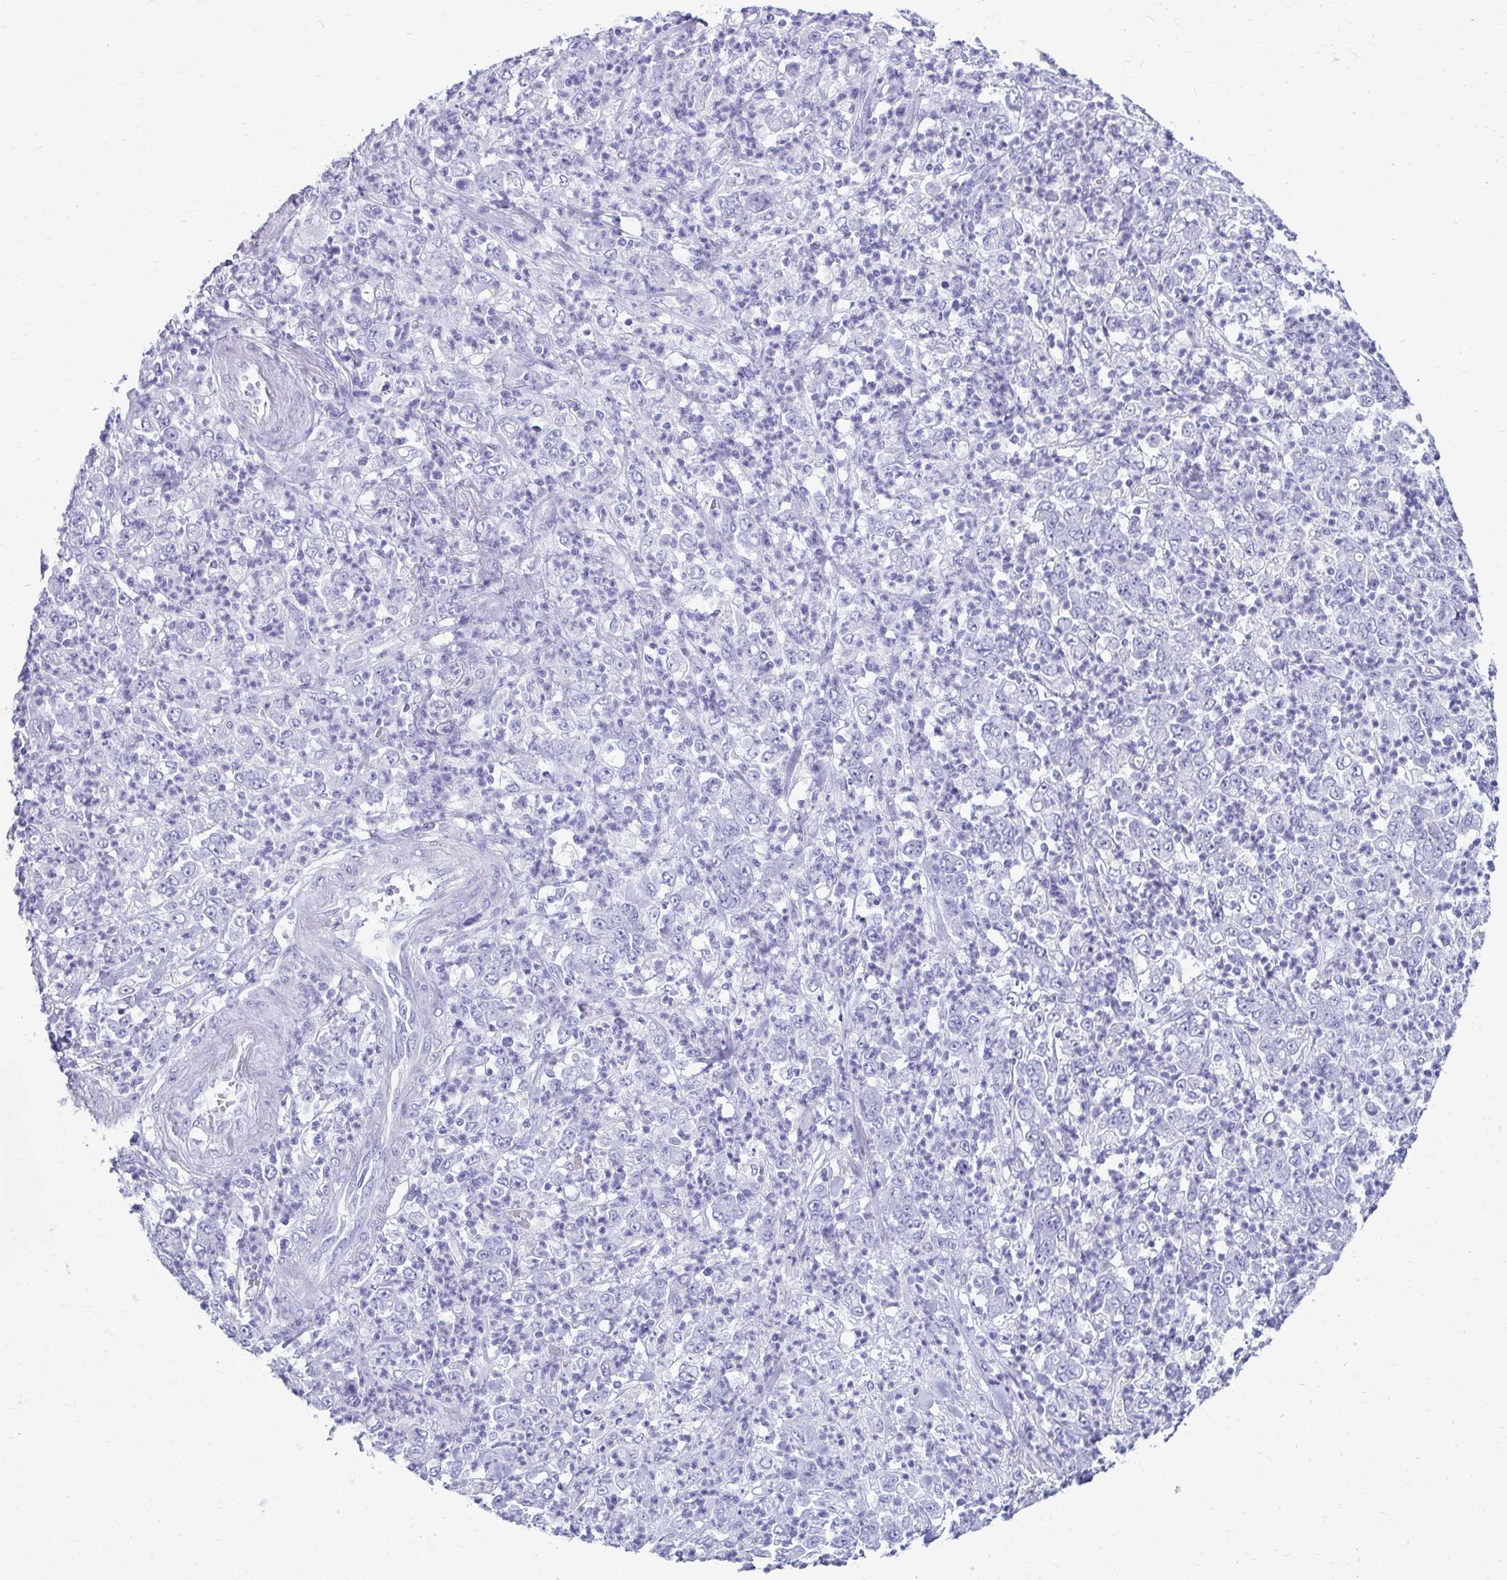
{"staining": {"intensity": "negative", "quantity": "none", "location": "none"}, "tissue": "stomach cancer", "cell_type": "Tumor cells", "image_type": "cancer", "snomed": [{"axis": "morphology", "description": "Adenocarcinoma, NOS"}, {"axis": "topography", "description": "Stomach, lower"}], "caption": "An immunohistochemistry image of adenocarcinoma (stomach) is shown. There is no staining in tumor cells of adenocarcinoma (stomach).", "gene": "ATP4B", "patient": {"sex": "female", "age": 71}}